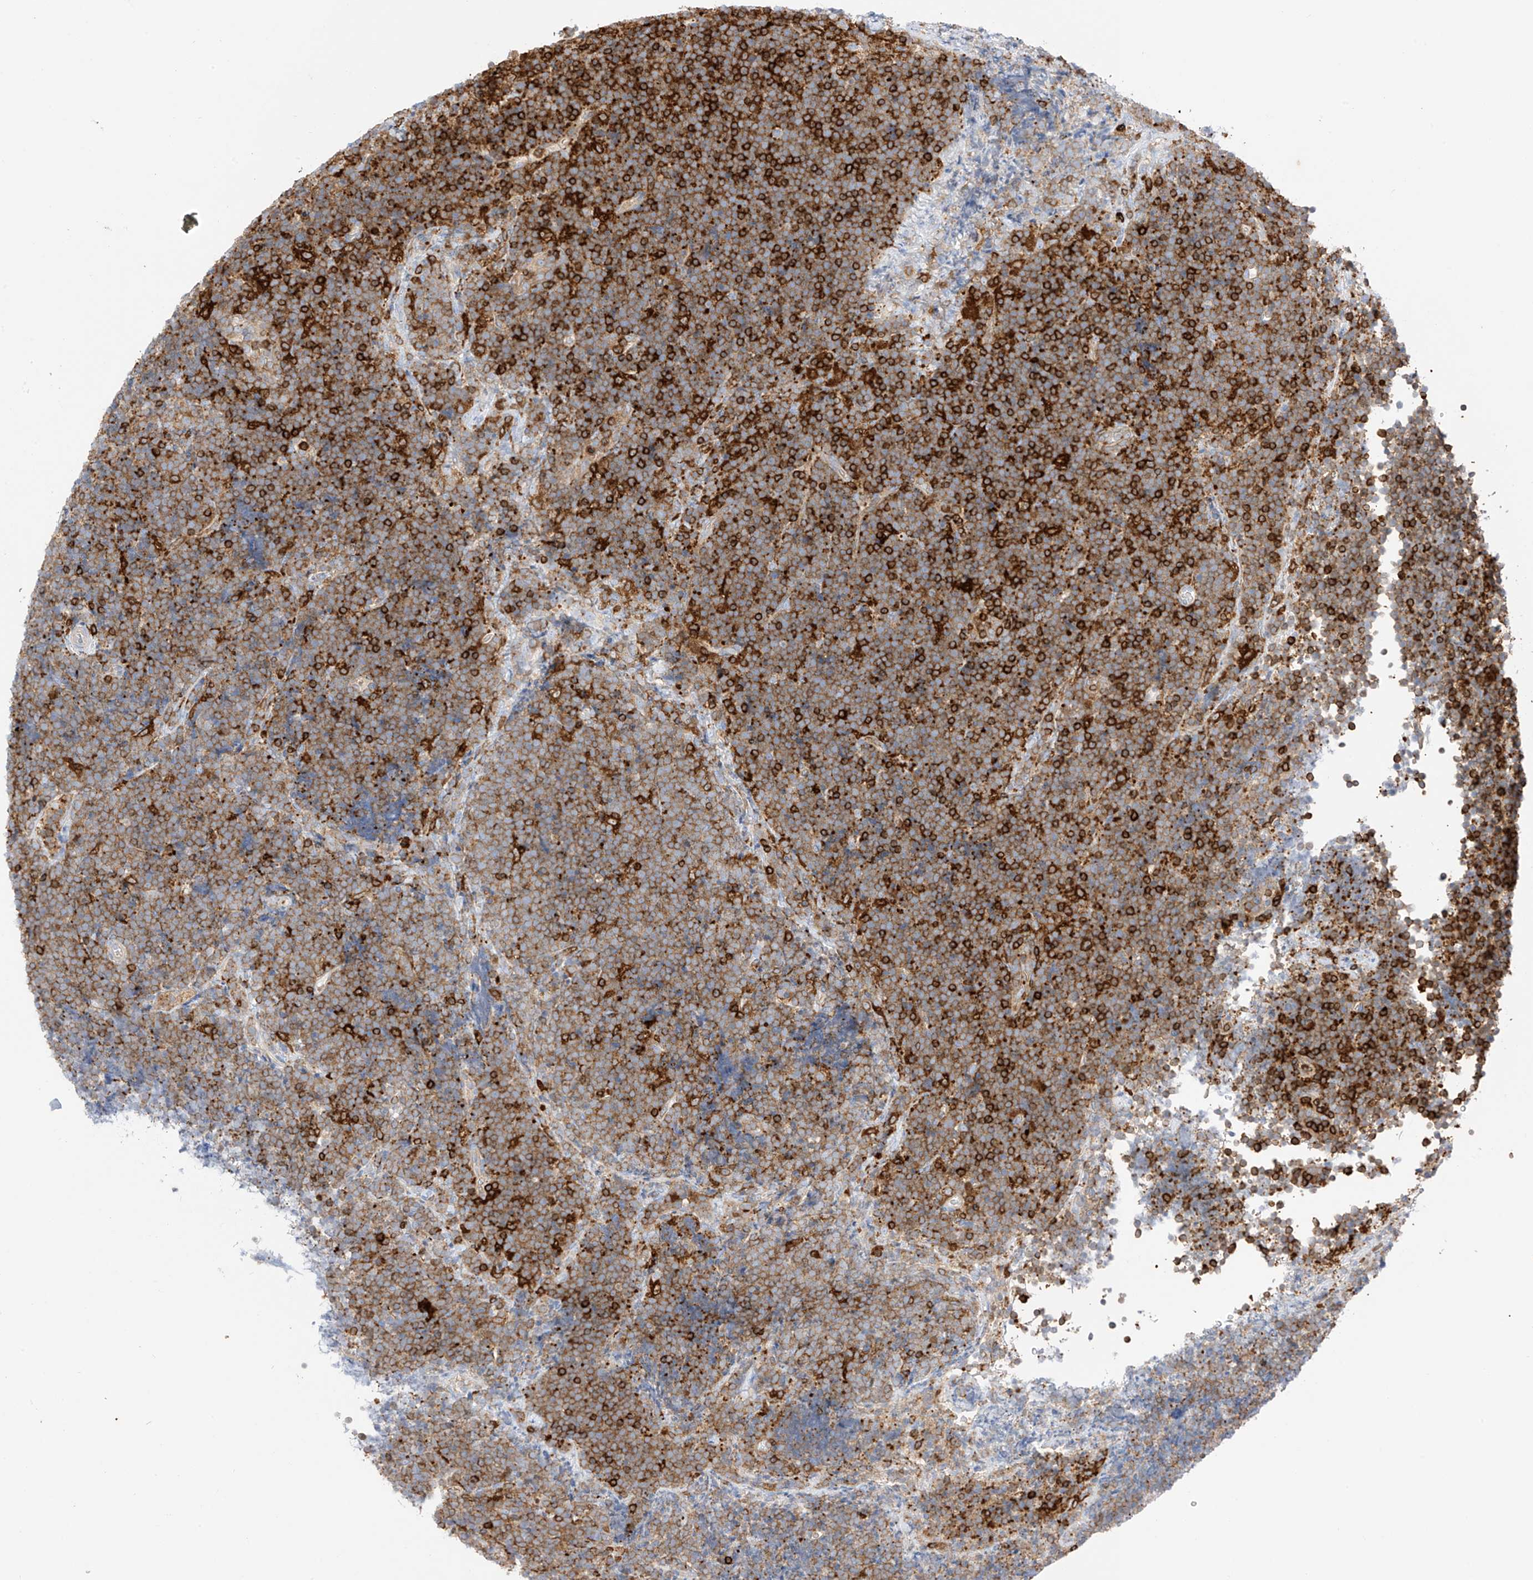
{"staining": {"intensity": "strong", "quantity": ">75%", "location": "cytoplasmic/membranous"}, "tissue": "lymphoma", "cell_type": "Tumor cells", "image_type": "cancer", "snomed": [{"axis": "morphology", "description": "Malignant lymphoma, non-Hodgkin's type, High grade"}, {"axis": "topography", "description": "Lymph node"}], "caption": "A micrograph of human lymphoma stained for a protein exhibits strong cytoplasmic/membranous brown staining in tumor cells.", "gene": "ARHGAP25", "patient": {"sex": "male", "age": 13}}